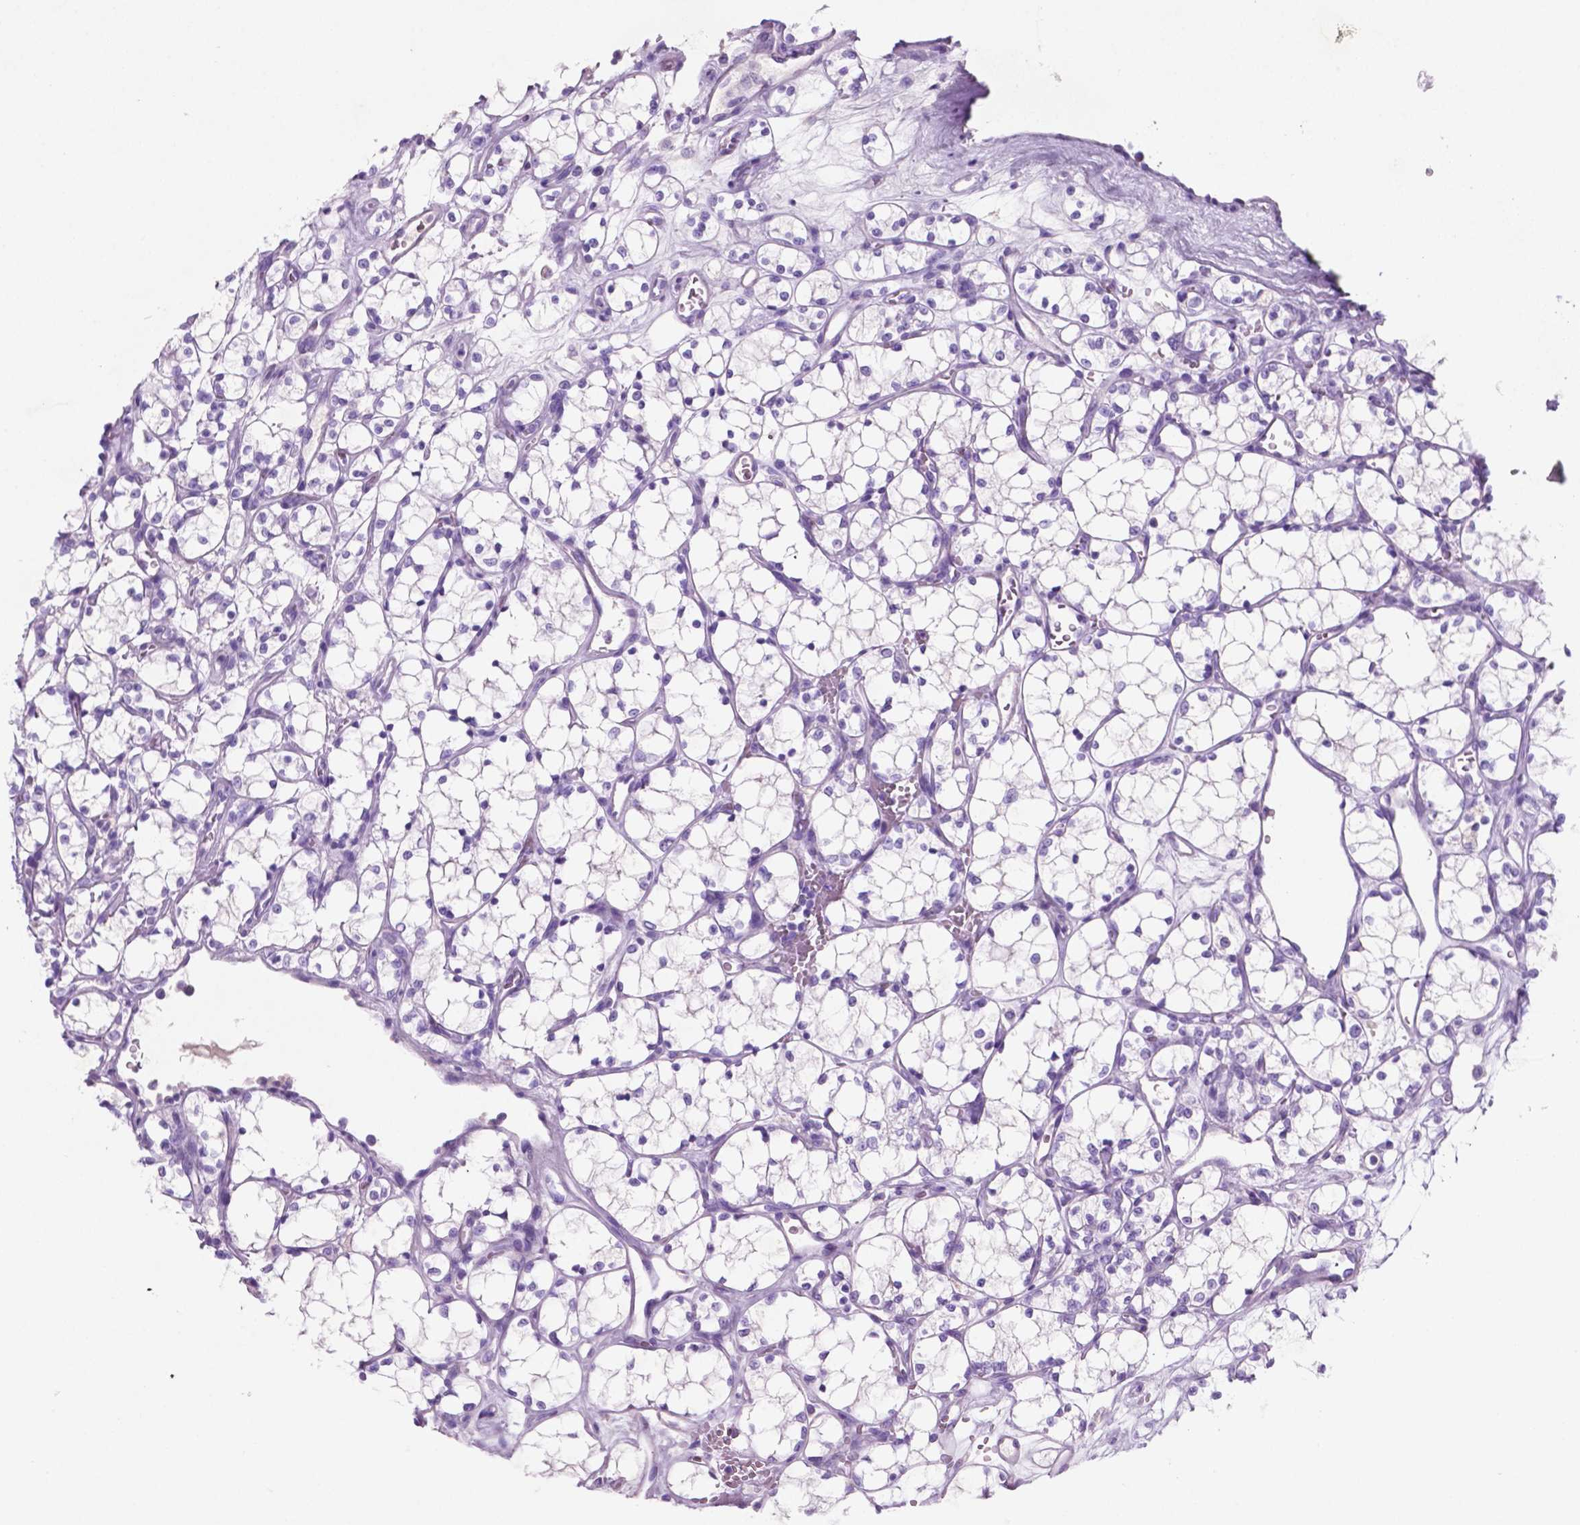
{"staining": {"intensity": "negative", "quantity": "none", "location": "none"}, "tissue": "renal cancer", "cell_type": "Tumor cells", "image_type": "cancer", "snomed": [{"axis": "morphology", "description": "Adenocarcinoma, NOS"}, {"axis": "topography", "description": "Kidney"}], "caption": "Tumor cells are negative for brown protein staining in renal adenocarcinoma.", "gene": "POU4F1", "patient": {"sex": "female", "age": 69}}